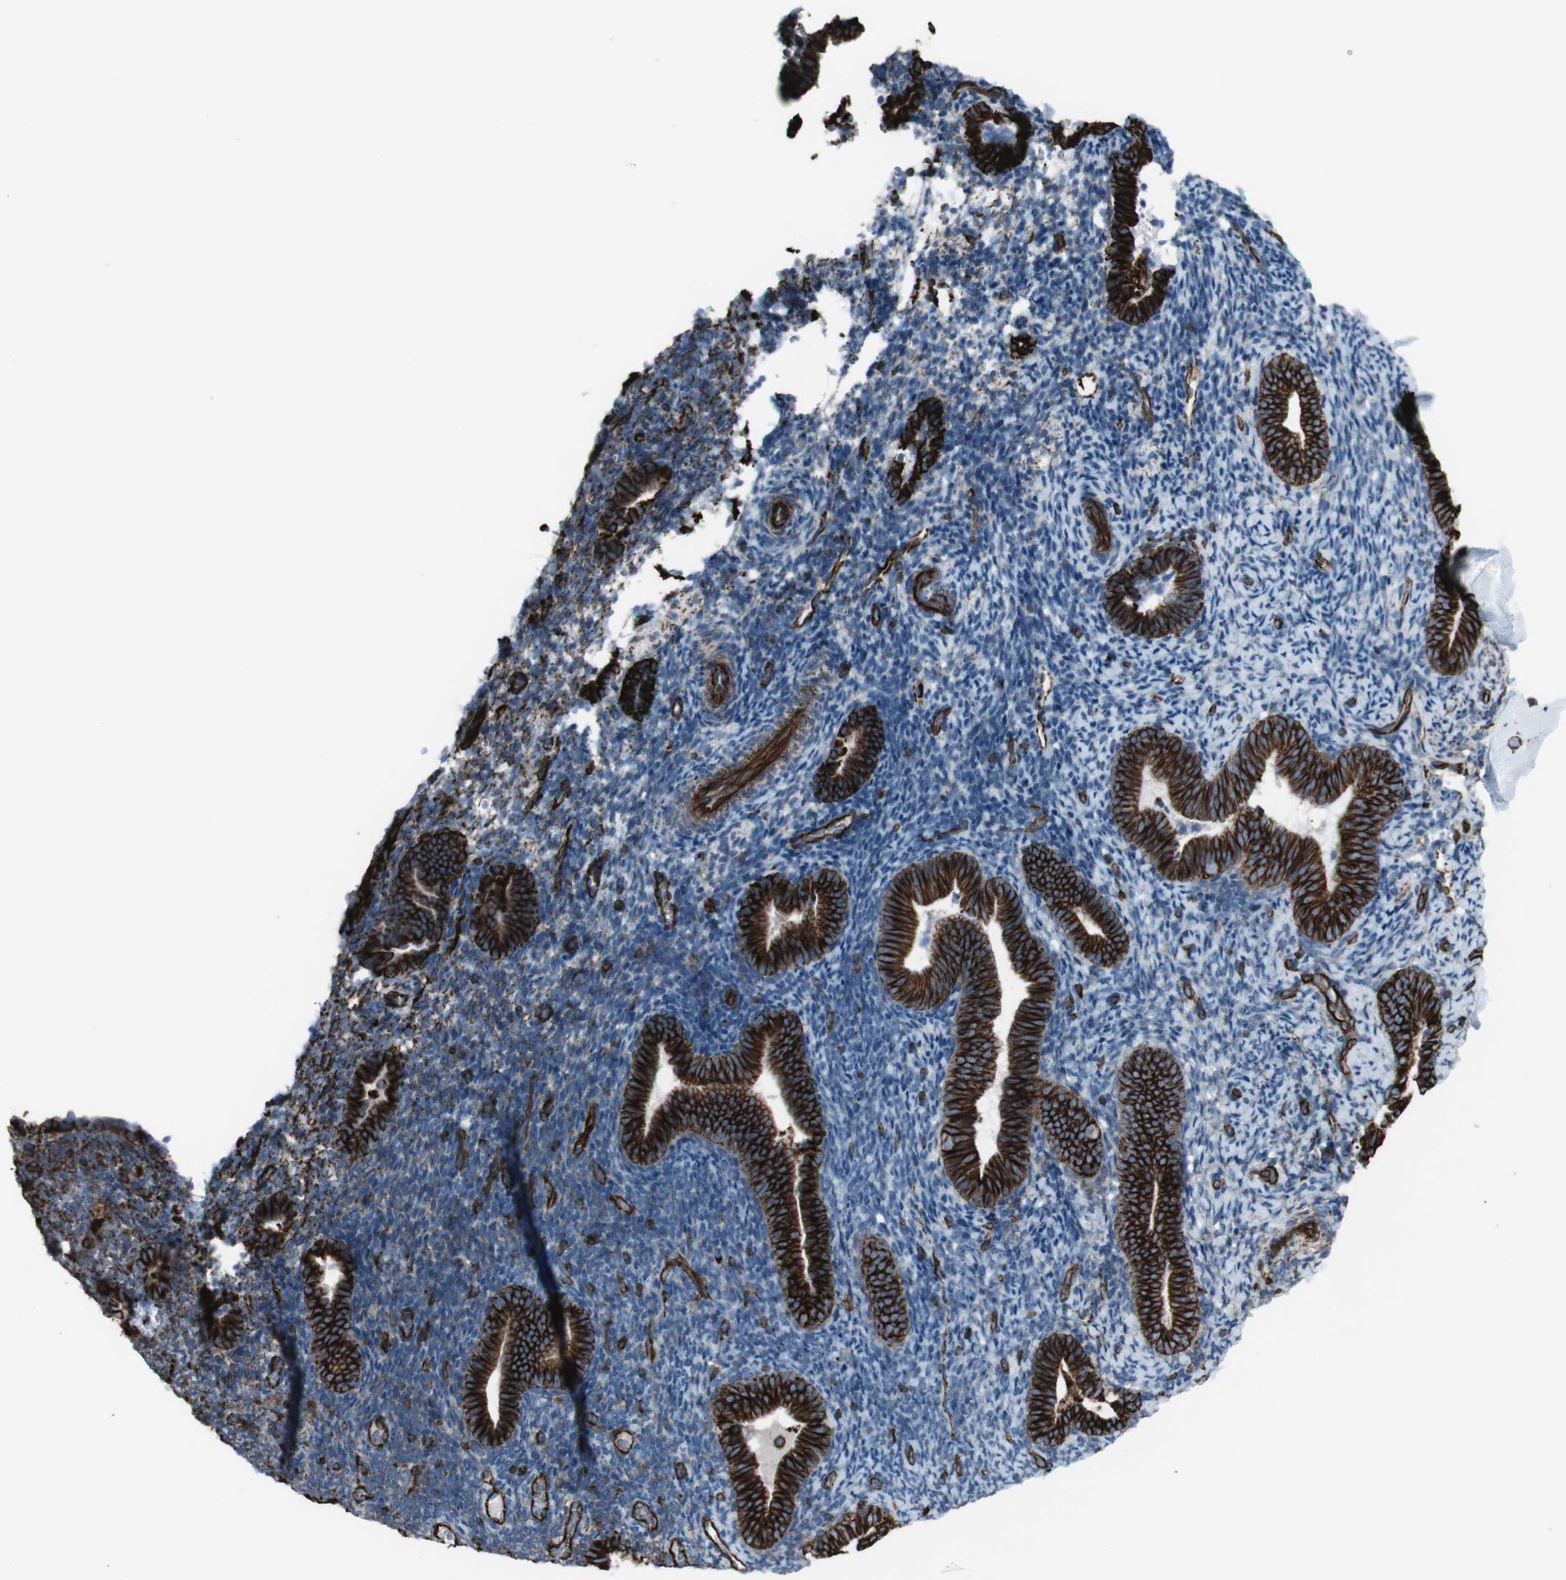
{"staining": {"intensity": "moderate", "quantity": "25%-75%", "location": "cytoplasmic/membranous"}, "tissue": "endometrium", "cell_type": "Cells in endometrial stroma", "image_type": "normal", "snomed": [{"axis": "morphology", "description": "Normal tissue, NOS"}, {"axis": "topography", "description": "Endometrium"}], "caption": "The photomicrograph demonstrates immunohistochemical staining of normal endometrium. There is moderate cytoplasmic/membranous positivity is present in approximately 25%-75% of cells in endometrial stroma.", "gene": "ZDHHC6", "patient": {"sex": "female", "age": 51}}